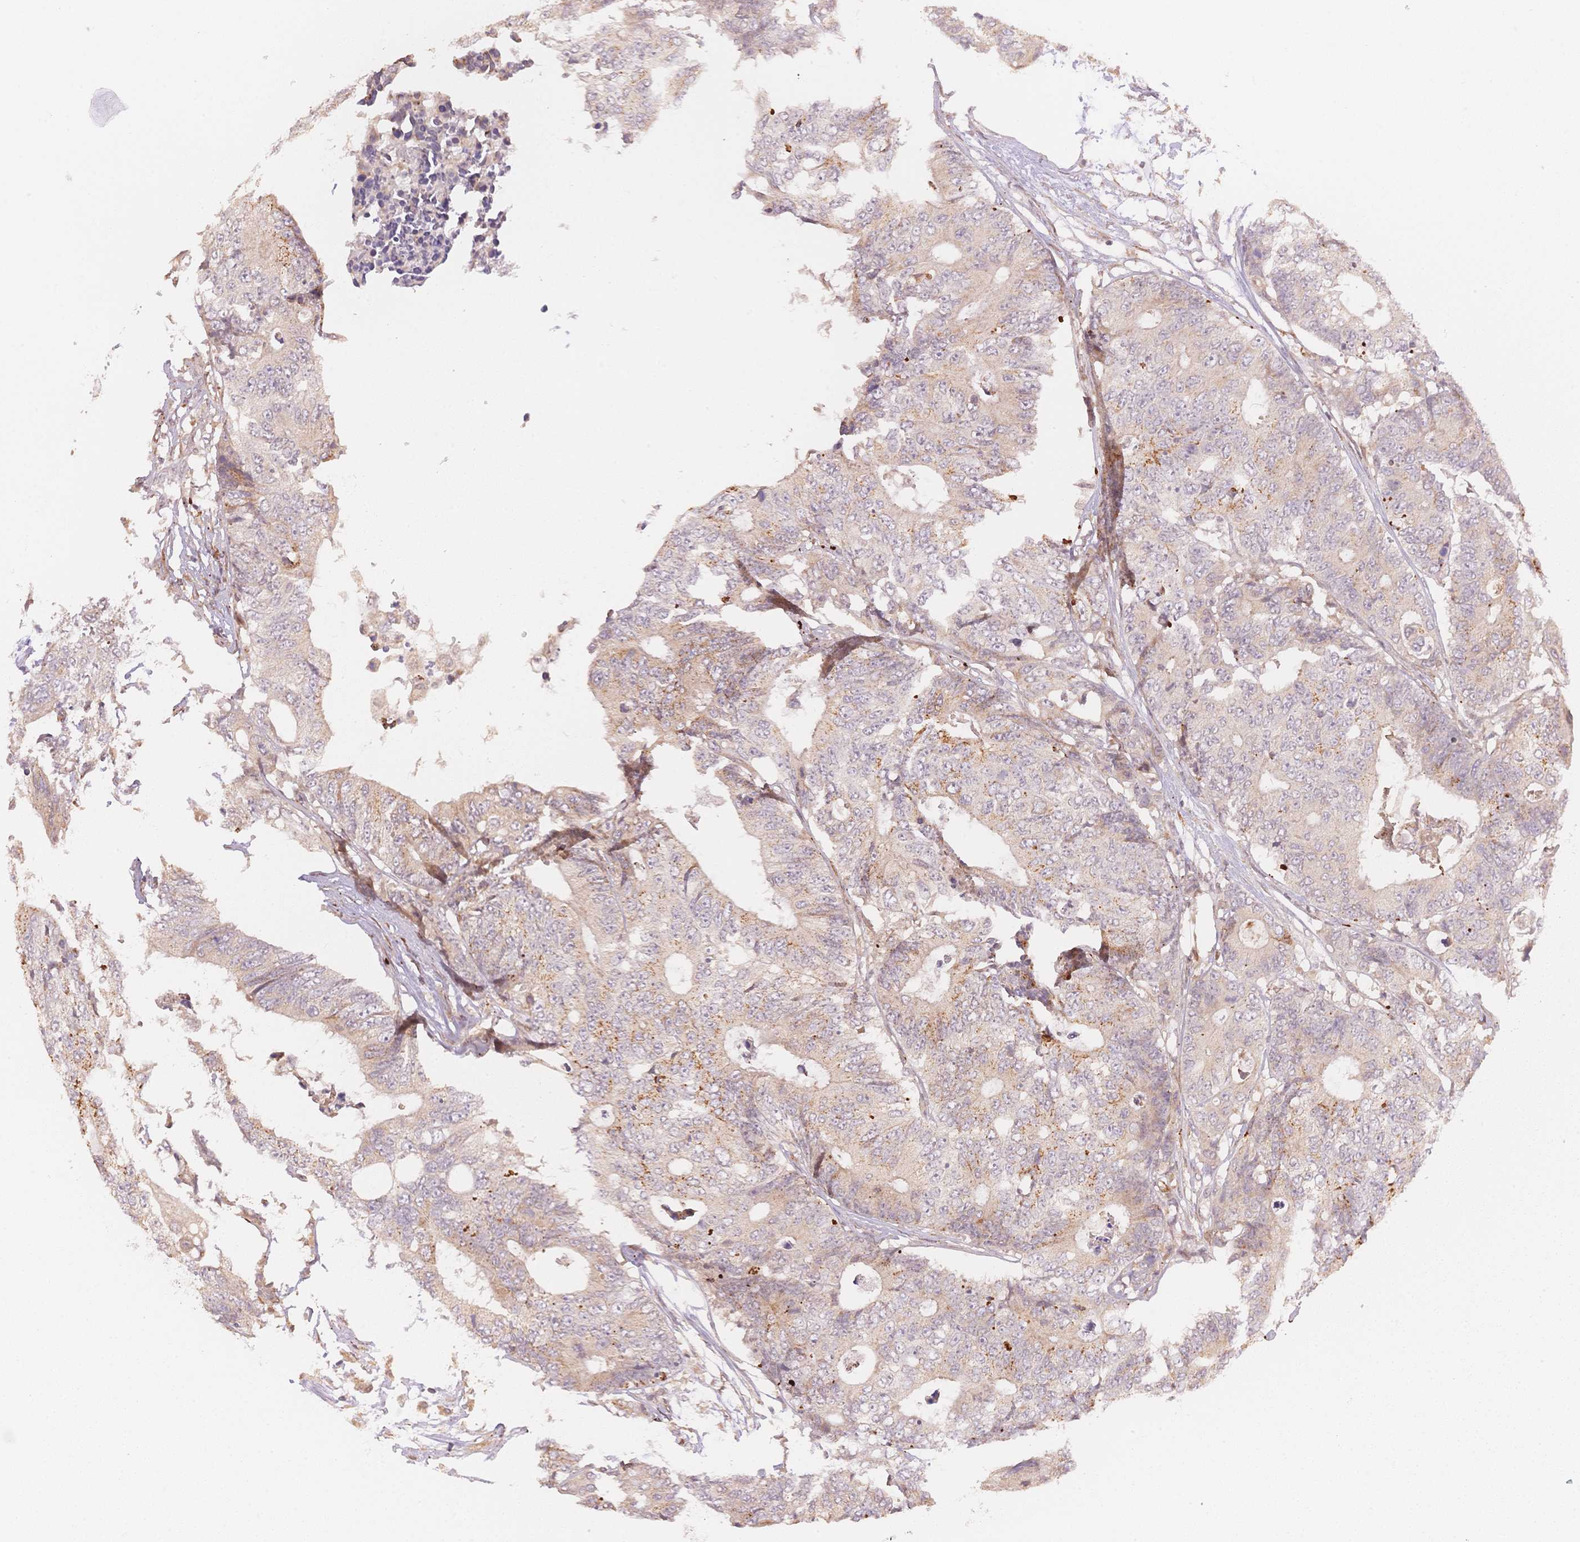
{"staining": {"intensity": "weak", "quantity": "25%-75%", "location": "cytoplasmic/membranous"}, "tissue": "colorectal cancer", "cell_type": "Tumor cells", "image_type": "cancer", "snomed": [{"axis": "morphology", "description": "Adenocarcinoma, NOS"}, {"axis": "topography", "description": "Colon"}], "caption": "Human colorectal cancer stained with a protein marker shows weak staining in tumor cells.", "gene": "STK39", "patient": {"sex": "female", "age": 48}}